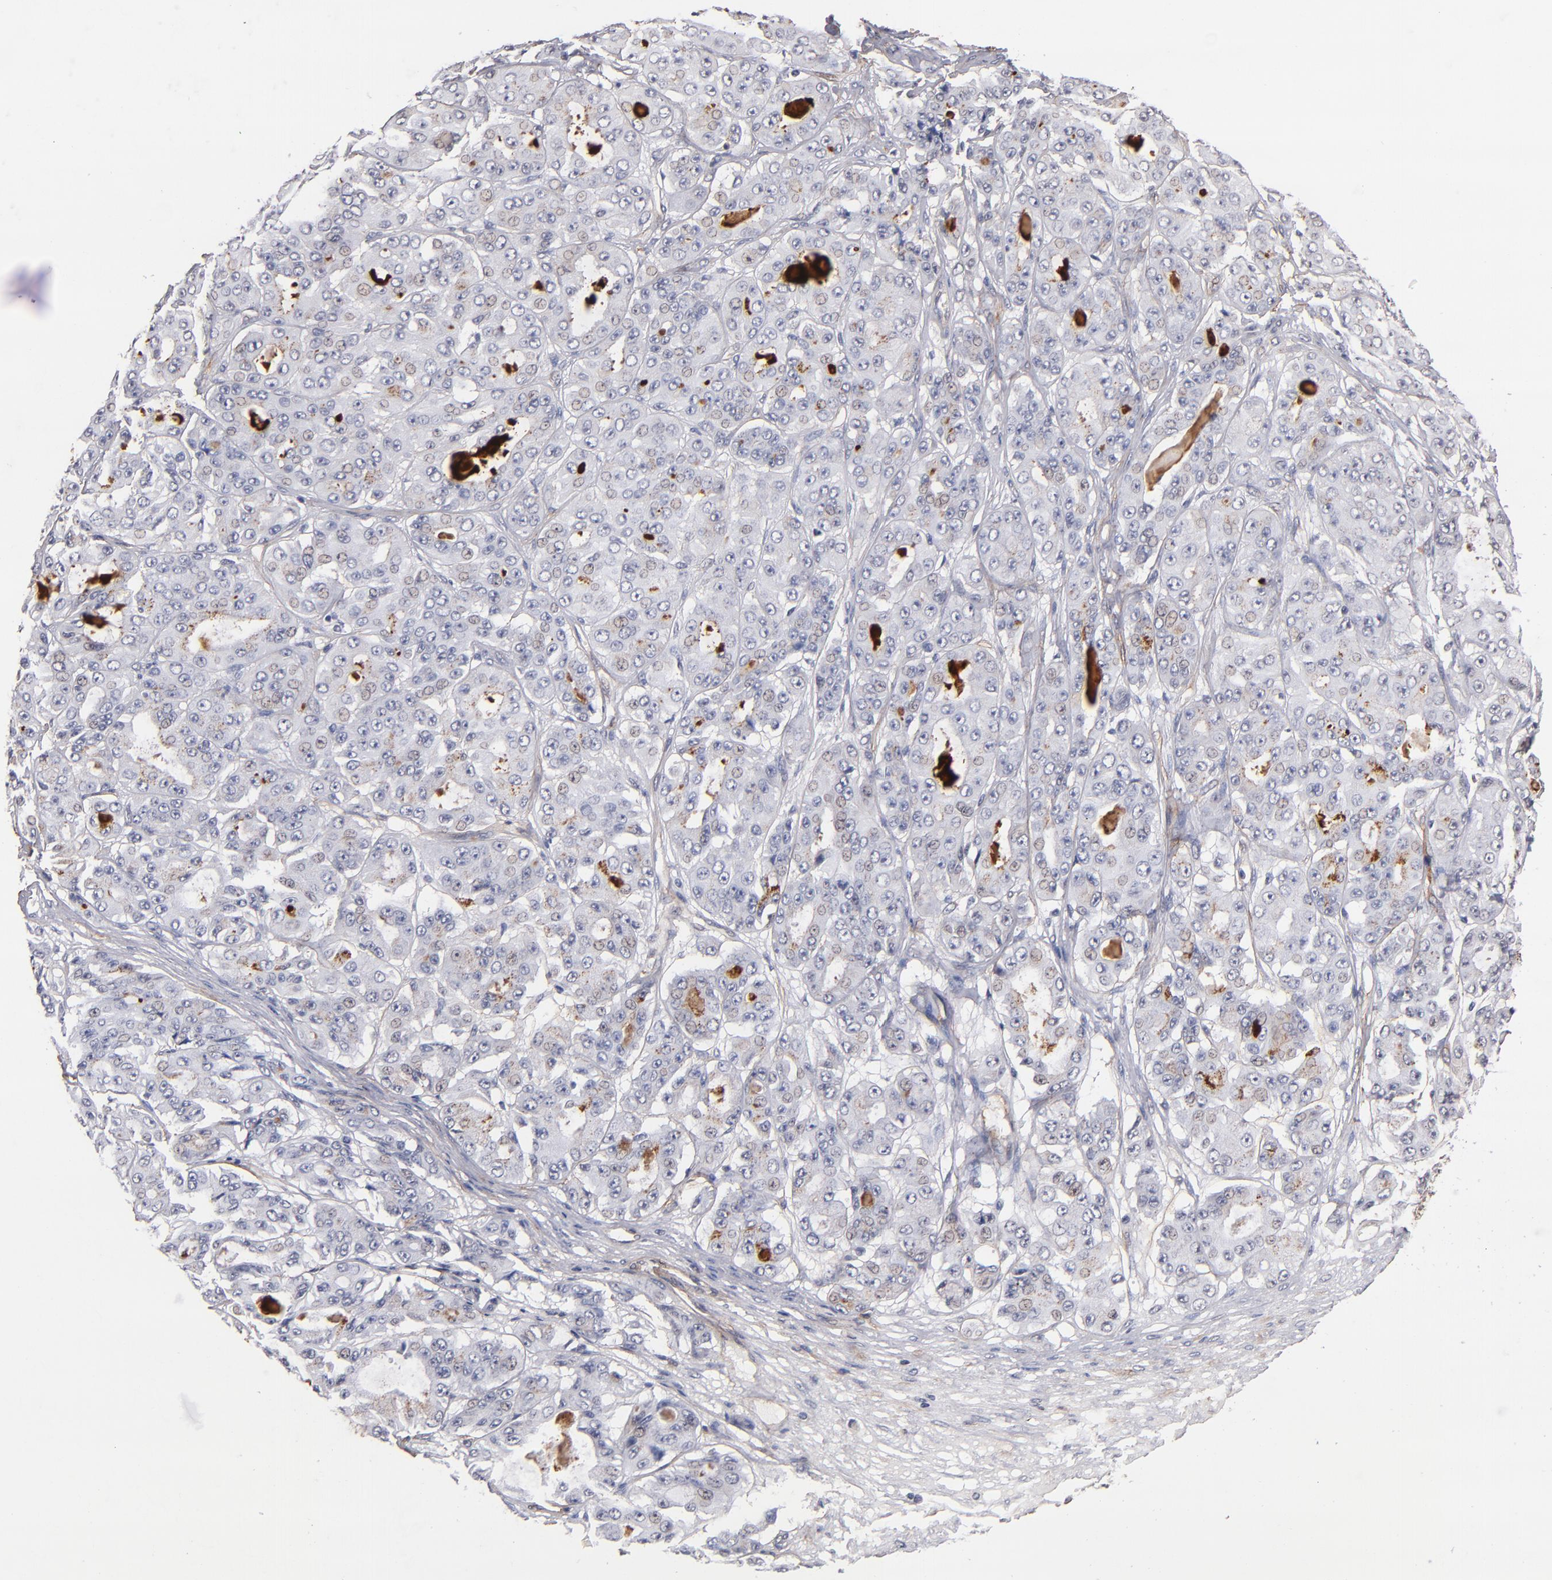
{"staining": {"intensity": "weak", "quantity": "<25%", "location": "cytoplasmic/membranous"}, "tissue": "ovarian cancer", "cell_type": "Tumor cells", "image_type": "cancer", "snomed": [{"axis": "morphology", "description": "Carcinoma, endometroid"}, {"axis": "topography", "description": "Ovary"}], "caption": "There is no significant positivity in tumor cells of ovarian cancer.", "gene": "LAMC1", "patient": {"sex": "female", "age": 61}}